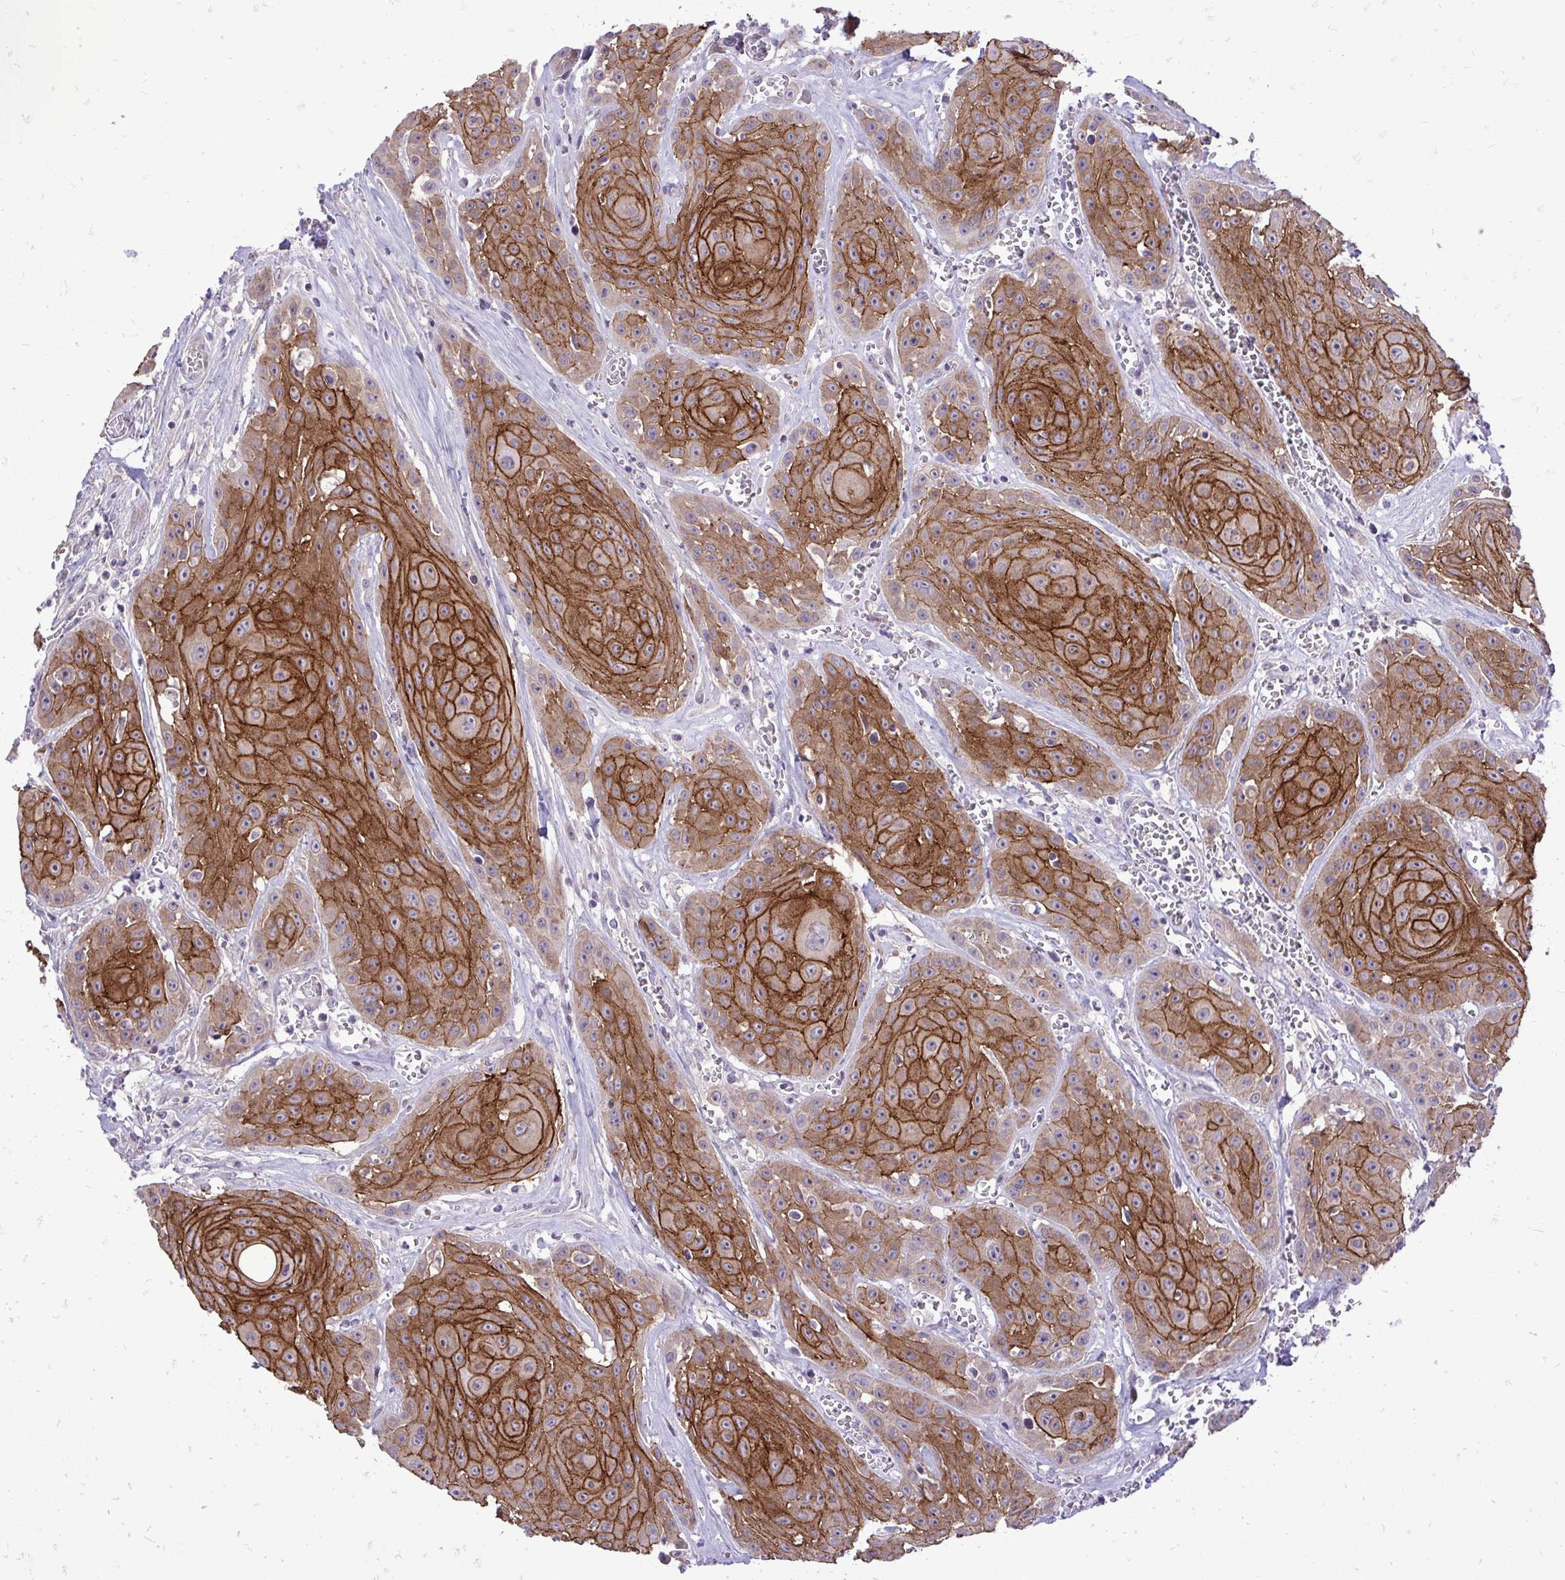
{"staining": {"intensity": "strong", "quantity": ">75%", "location": "cytoplasmic/membranous"}, "tissue": "head and neck cancer", "cell_type": "Tumor cells", "image_type": "cancer", "snomed": [{"axis": "morphology", "description": "Squamous cell carcinoma, NOS"}, {"axis": "topography", "description": "Oral tissue"}, {"axis": "topography", "description": "Head-Neck"}], "caption": "The photomicrograph displays staining of head and neck cancer (squamous cell carcinoma), revealing strong cytoplasmic/membranous protein expression (brown color) within tumor cells.", "gene": "SPTBN2", "patient": {"sex": "male", "age": 81}}